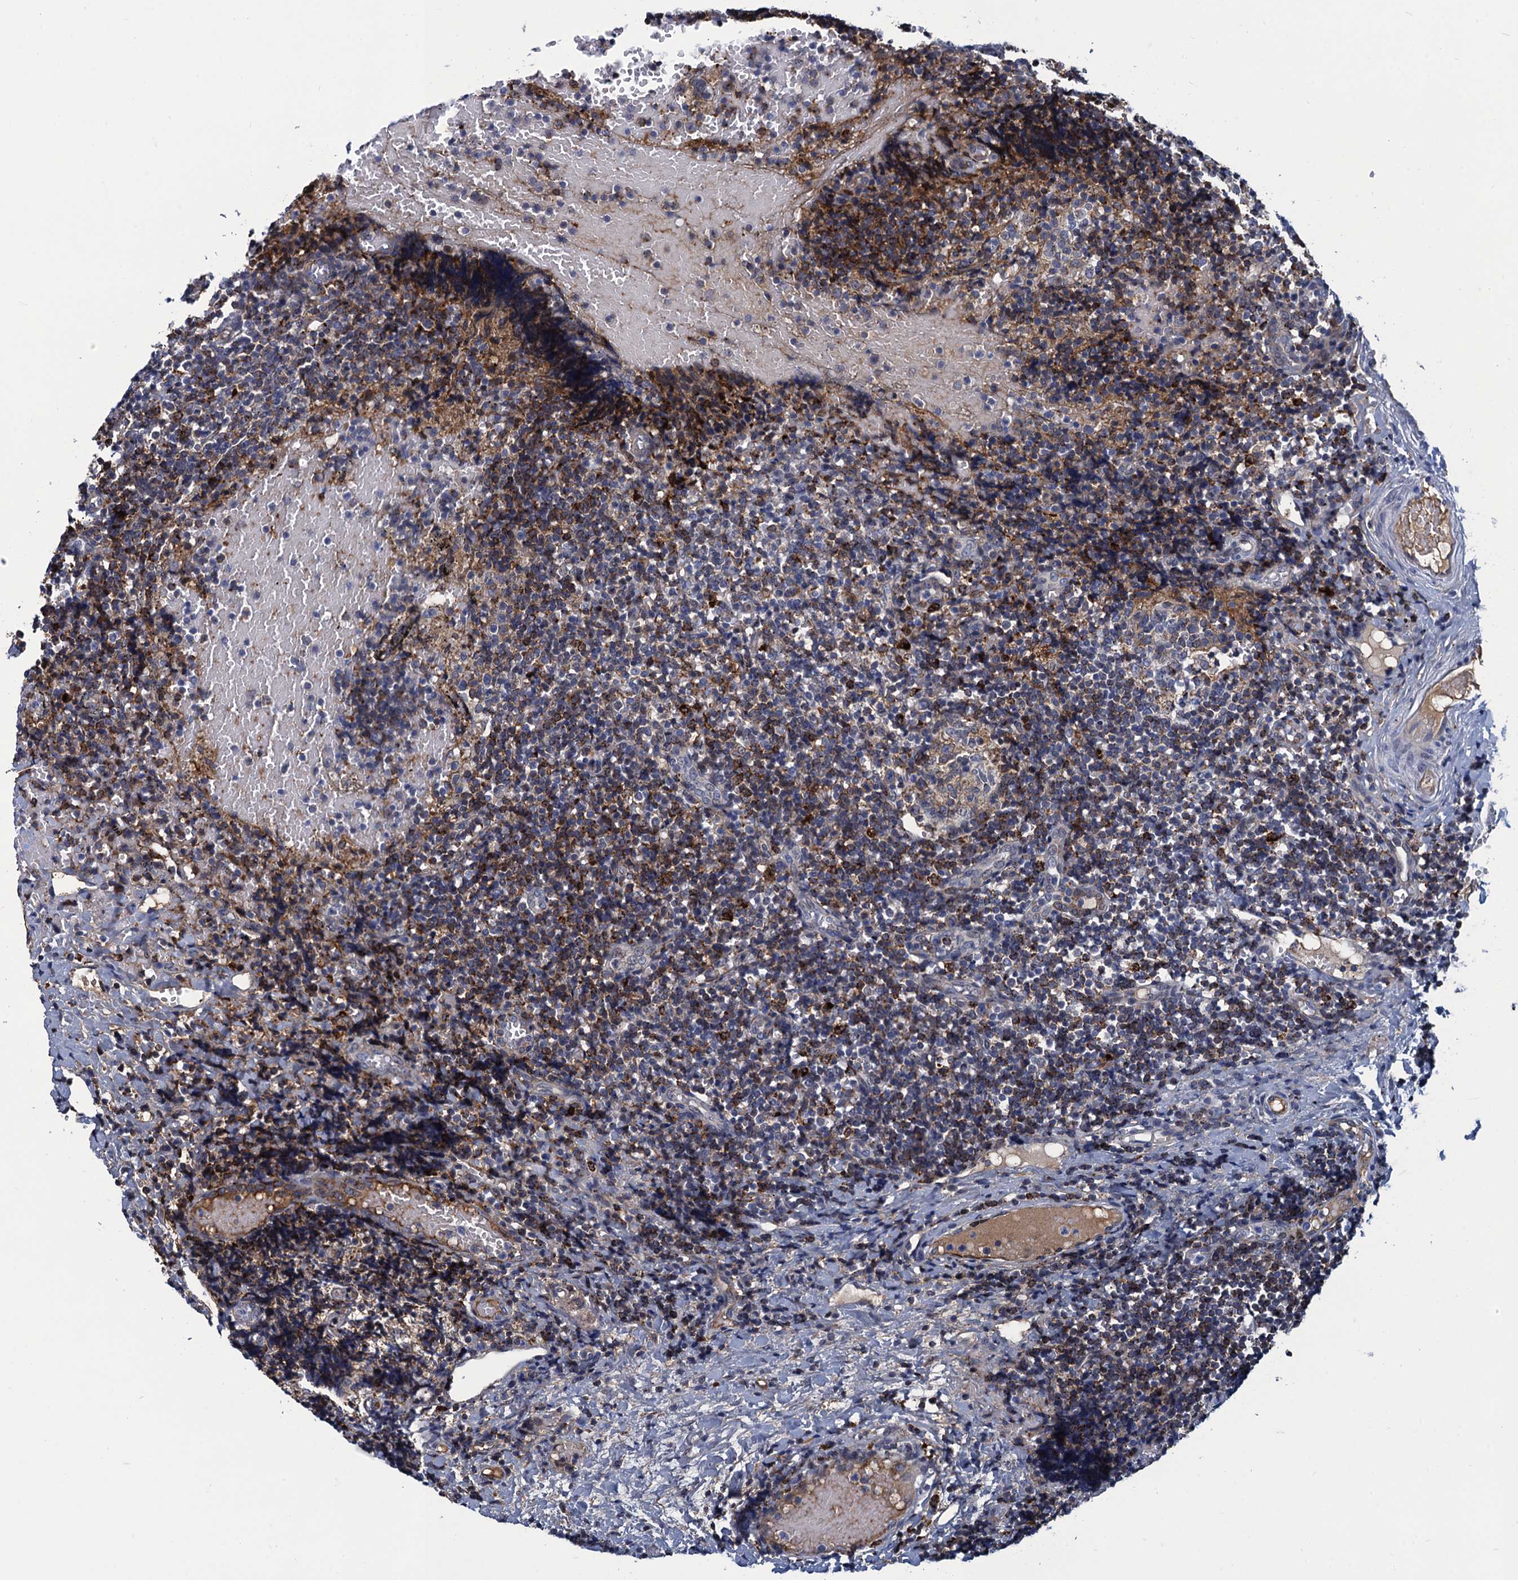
{"staining": {"intensity": "moderate", "quantity": "25%-75%", "location": "cytoplasmic/membranous"}, "tissue": "tonsil", "cell_type": "Germinal center cells", "image_type": "normal", "snomed": [{"axis": "morphology", "description": "Normal tissue, NOS"}, {"axis": "topography", "description": "Tonsil"}], "caption": "Normal tonsil exhibits moderate cytoplasmic/membranous expression in about 25%-75% of germinal center cells Ihc stains the protein of interest in brown and the nuclei are stained blue..", "gene": "DNHD1", "patient": {"sex": "female", "age": 19}}